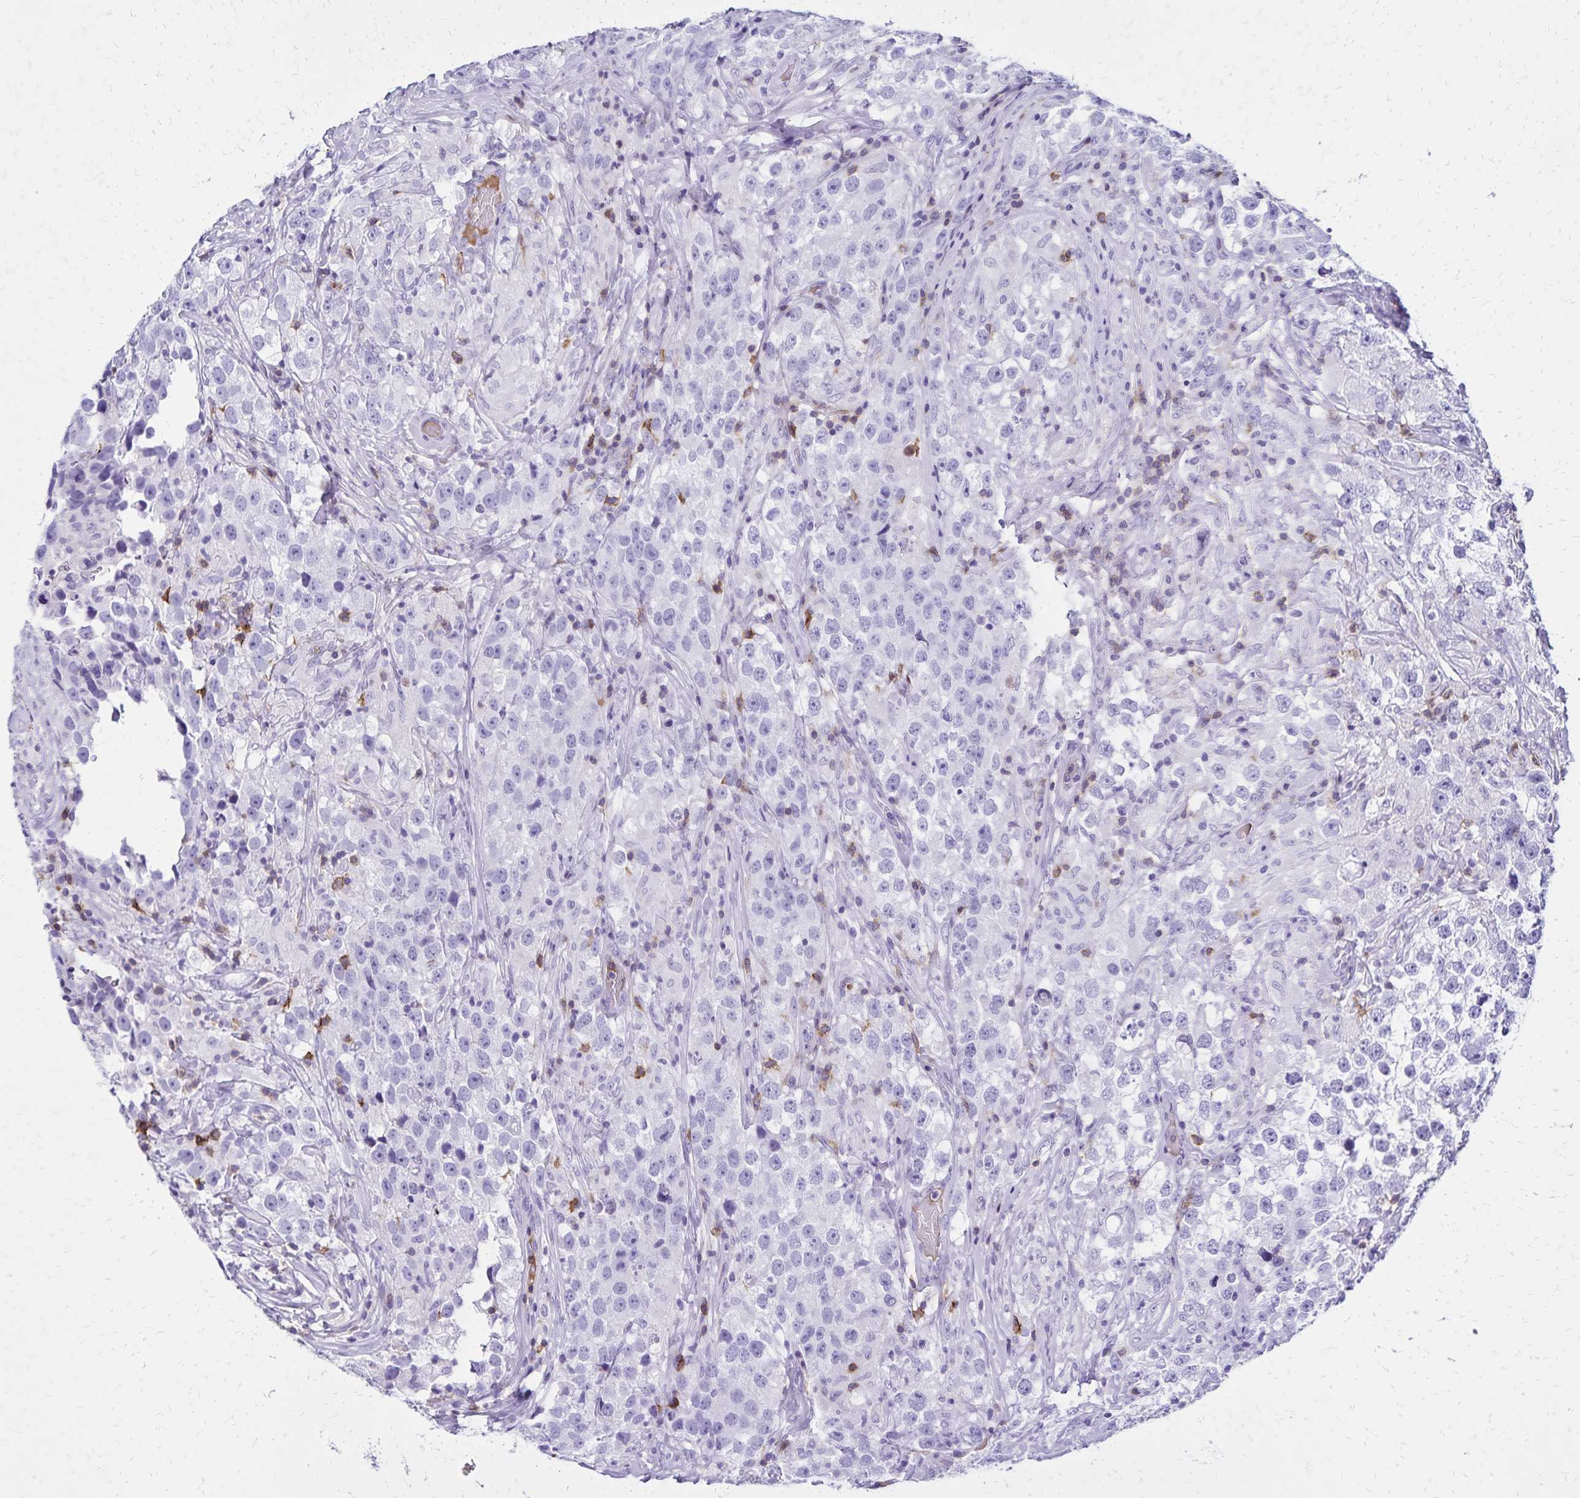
{"staining": {"intensity": "negative", "quantity": "none", "location": "none"}, "tissue": "testis cancer", "cell_type": "Tumor cells", "image_type": "cancer", "snomed": [{"axis": "morphology", "description": "Seminoma, NOS"}, {"axis": "topography", "description": "Testis"}], "caption": "Immunohistochemistry (IHC) of human testis cancer (seminoma) shows no staining in tumor cells.", "gene": "CD27", "patient": {"sex": "male", "age": 46}}